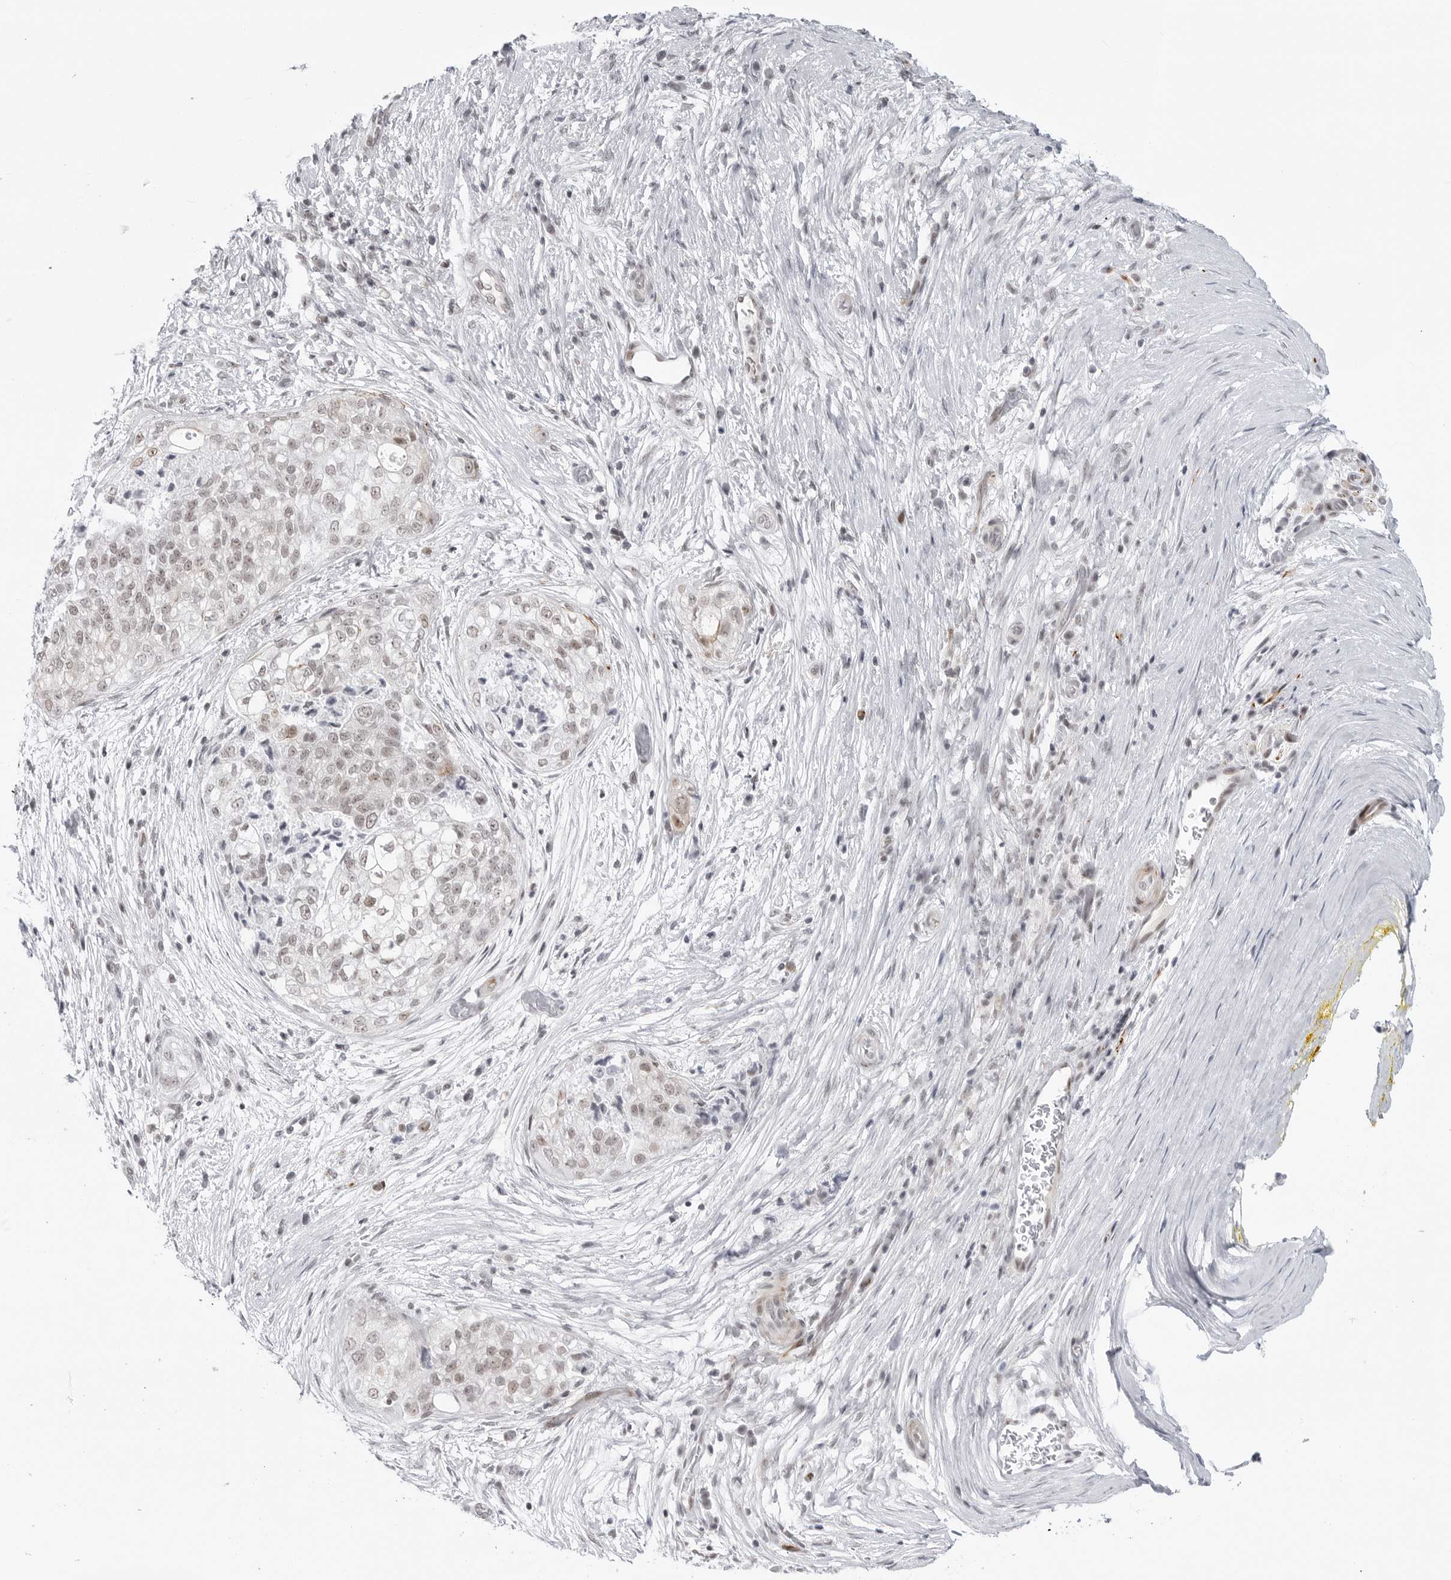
{"staining": {"intensity": "weak", "quantity": "<25%", "location": "nuclear"}, "tissue": "pancreatic cancer", "cell_type": "Tumor cells", "image_type": "cancer", "snomed": [{"axis": "morphology", "description": "Adenocarcinoma, NOS"}, {"axis": "topography", "description": "Pancreas"}], "caption": "Pancreatic cancer (adenocarcinoma) stained for a protein using immunohistochemistry exhibits no positivity tumor cells.", "gene": "TRIM66", "patient": {"sex": "male", "age": 72}}